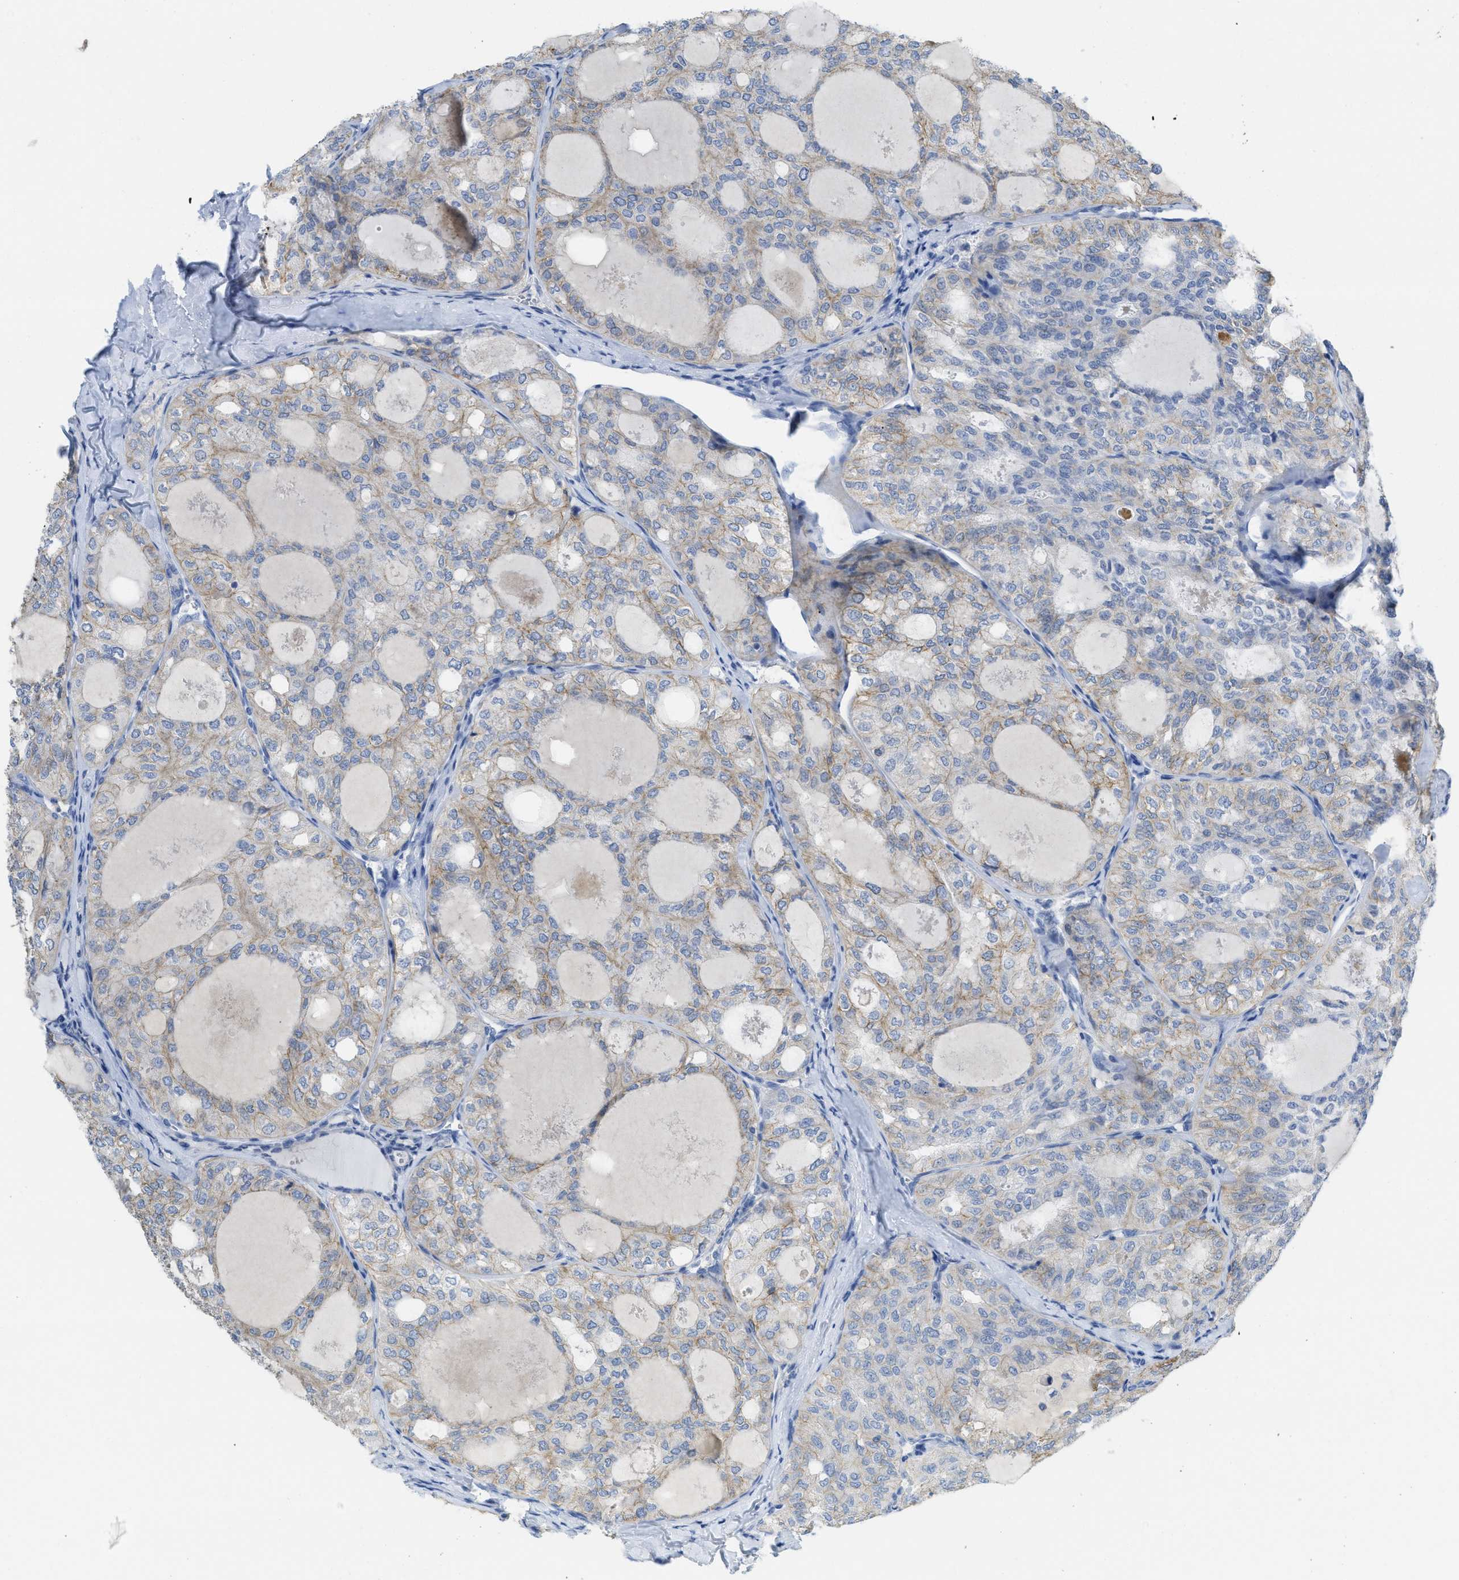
{"staining": {"intensity": "moderate", "quantity": "25%-75%", "location": "cytoplasmic/membranous"}, "tissue": "thyroid cancer", "cell_type": "Tumor cells", "image_type": "cancer", "snomed": [{"axis": "morphology", "description": "Follicular adenoma carcinoma, NOS"}, {"axis": "topography", "description": "Thyroid gland"}], "caption": "The histopathology image exhibits immunohistochemical staining of thyroid cancer (follicular adenoma carcinoma). There is moderate cytoplasmic/membranous positivity is identified in approximately 25%-75% of tumor cells.", "gene": "CNNM4", "patient": {"sex": "male", "age": 75}}